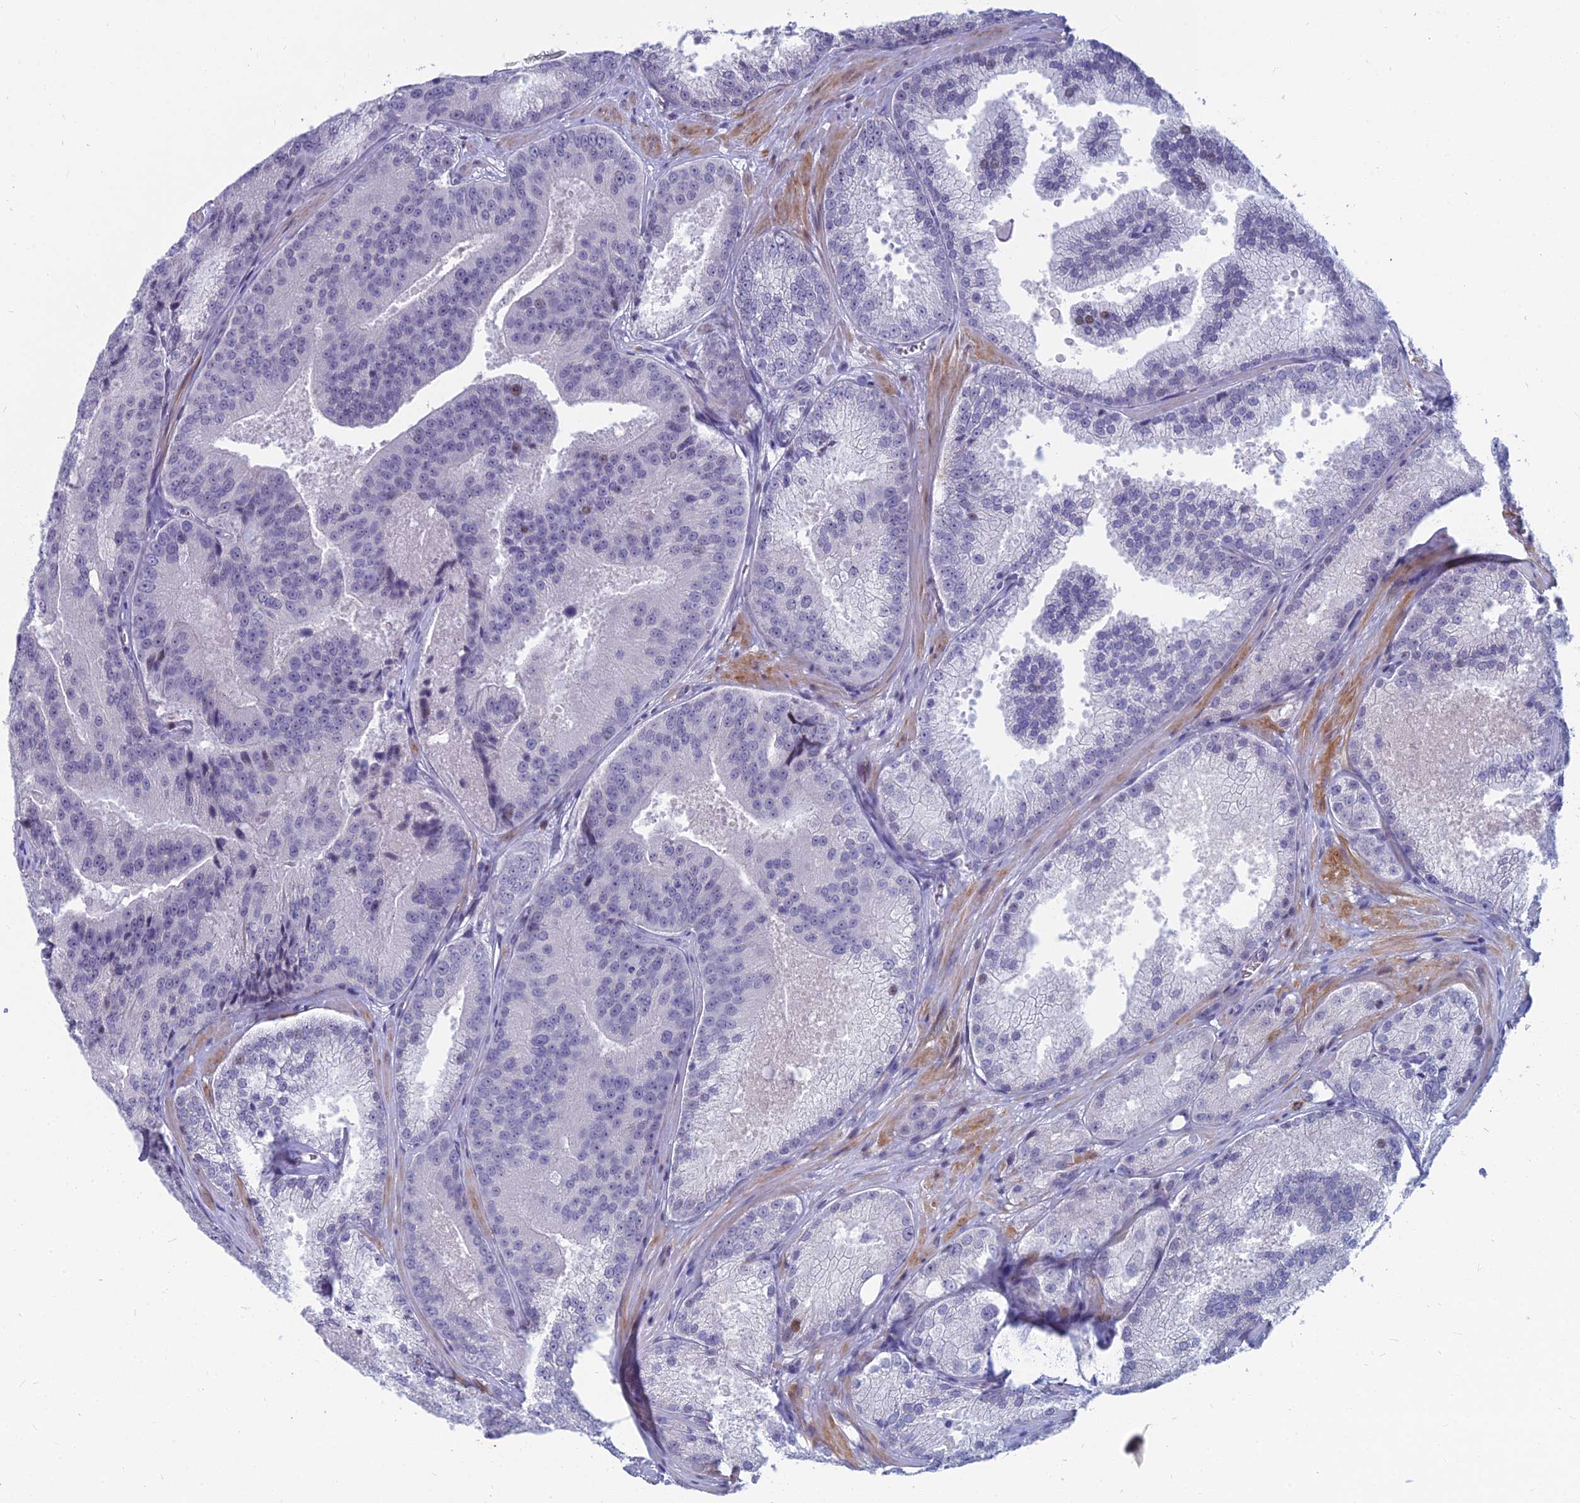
{"staining": {"intensity": "negative", "quantity": "none", "location": "none"}, "tissue": "prostate cancer", "cell_type": "Tumor cells", "image_type": "cancer", "snomed": [{"axis": "morphology", "description": "Adenocarcinoma, High grade"}, {"axis": "topography", "description": "Prostate"}], "caption": "The photomicrograph demonstrates no staining of tumor cells in prostate cancer (adenocarcinoma (high-grade)).", "gene": "MYBPC2", "patient": {"sex": "male", "age": 61}}